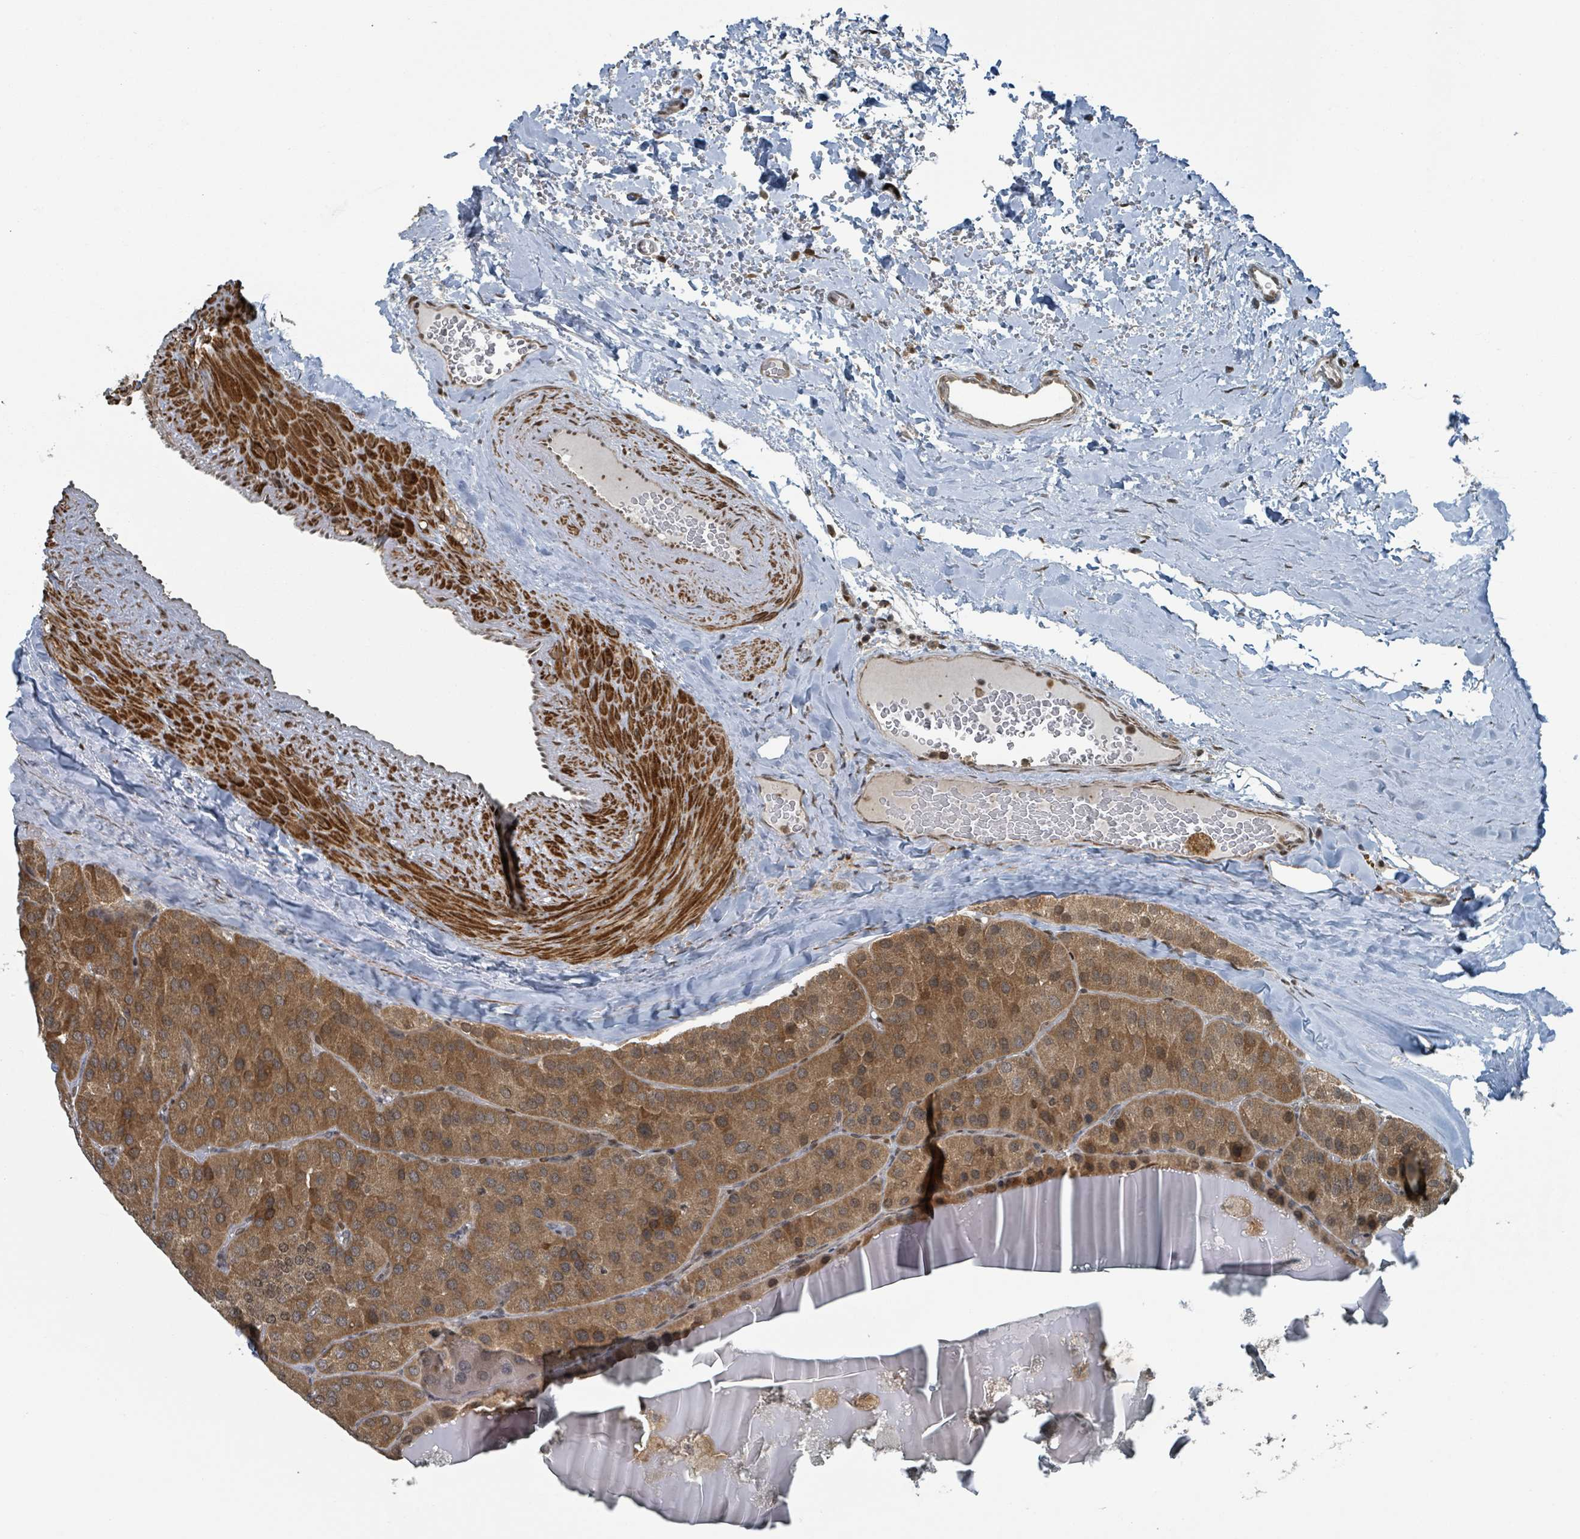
{"staining": {"intensity": "moderate", "quantity": ">75%", "location": "cytoplasmic/membranous"}, "tissue": "parathyroid gland", "cell_type": "Glandular cells", "image_type": "normal", "snomed": [{"axis": "morphology", "description": "Normal tissue, NOS"}, {"axis": "morphology", "description": "Adenoma, NOS"}, {"axis": "topography", "description": "Parathyroid gland"}], "caption": "Immunohistochemistry (IHC) of unremarkable parathyroid gland demonstrates medium levels of moderate cytoplasmic/membranous staining in approximately >75% of glandular cells.", "gene": "PHIP", "patient": {"sex": "female", "age": 86}}